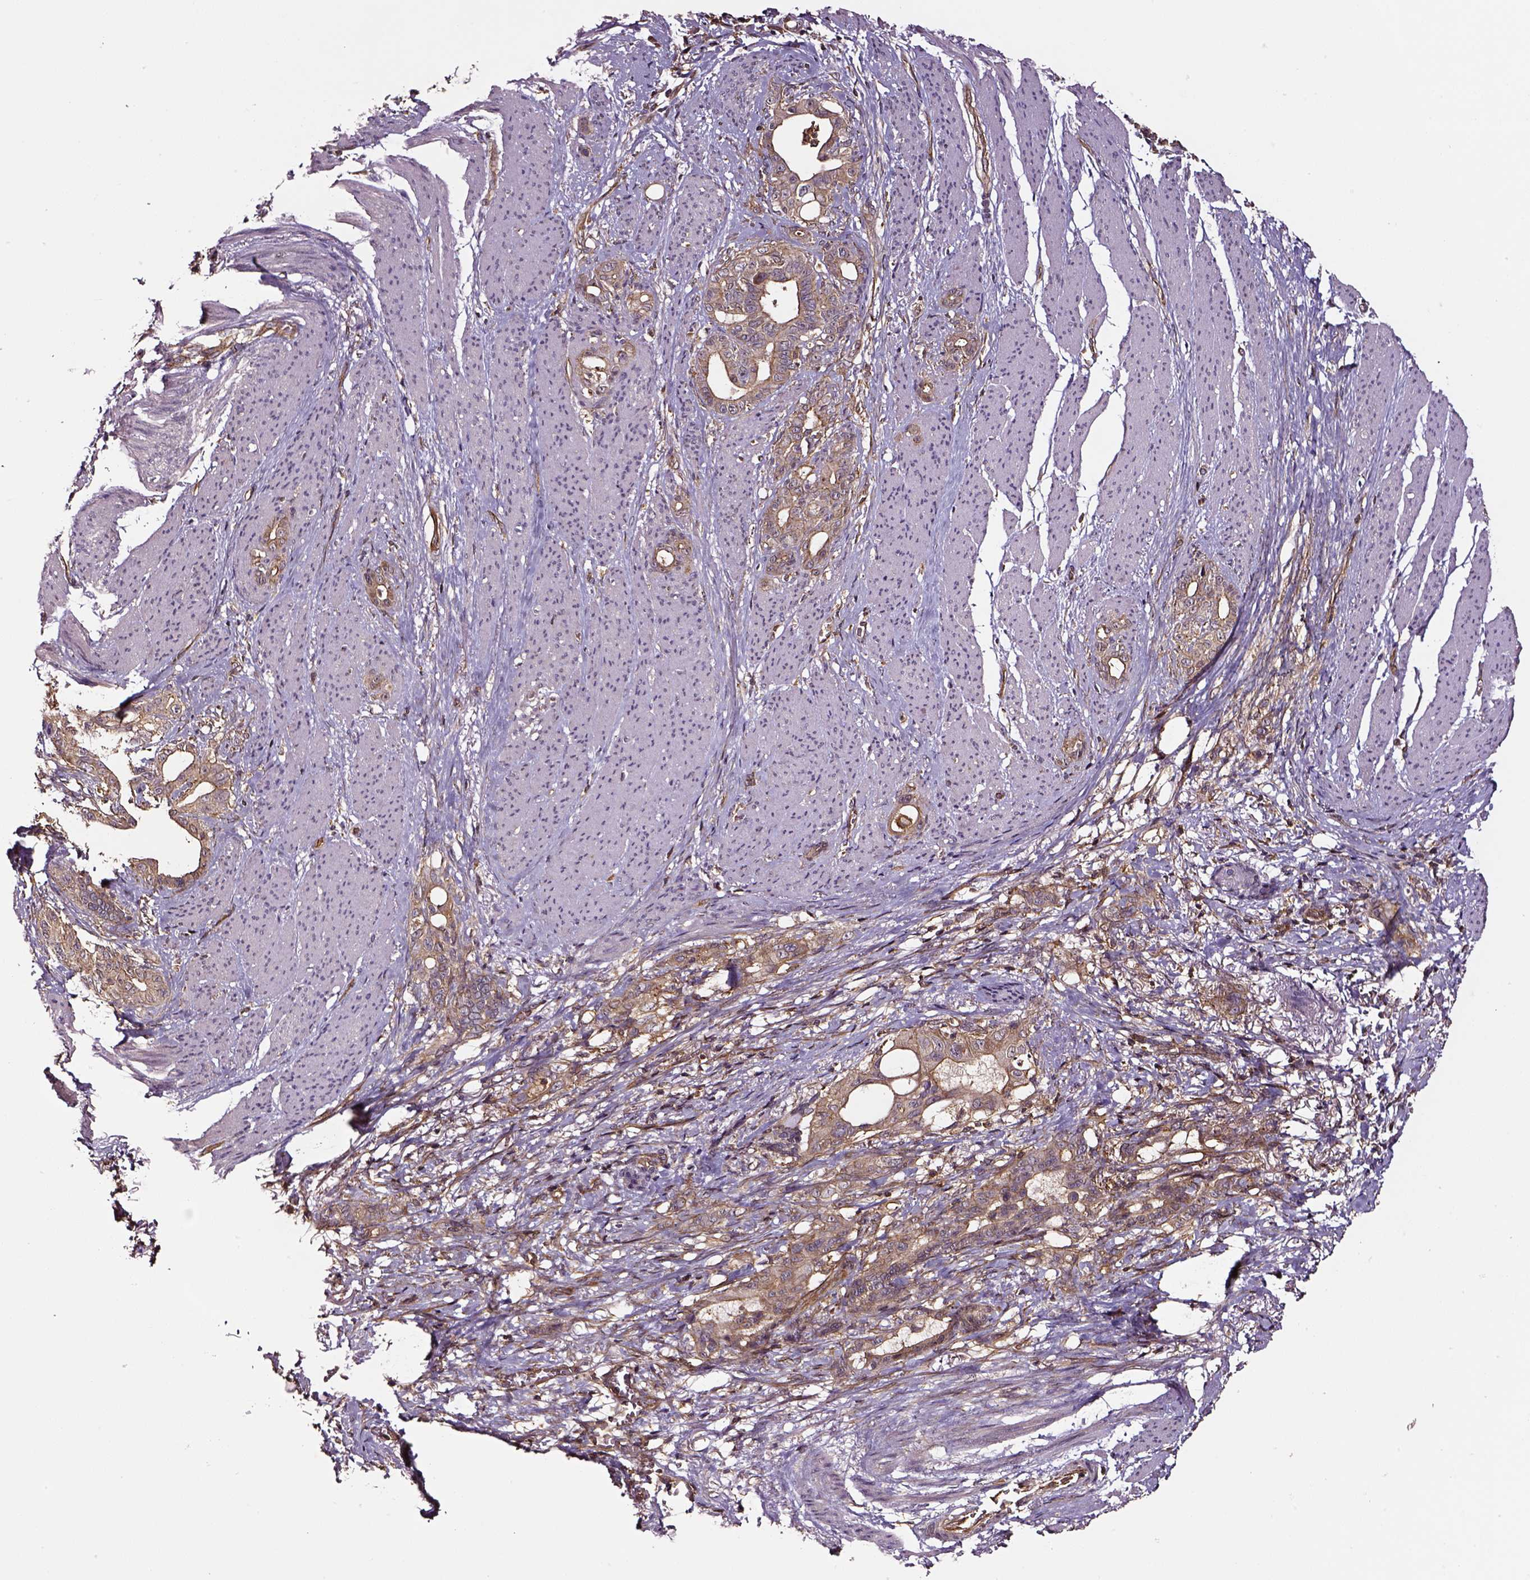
{"staining": {"intensity": "moderate", "quantity": ">75%", "location": "cytoplasmic/membranous"}, "tissue": "stomach cancer", "cell_type": "Tumor cells", "image_type": "cancer", "snomed": [{"axis": "morphology", "description": "Normal tissue, NOS"}, {"axis": "morphology", "description": "Adenocarcinoma, NOS"}, {"axis": "topography", "description": "Esophagus"}, {"axis": "topography", "description": "Stomach, upper"}], "caption": "Moderate cytoplasmic/membranous staining is appreciated in about >75% of tumor cells in adenocarcinoma (stomach).", "gene": "RASSF5", "patient": {"sex": "male", "age": 62}}